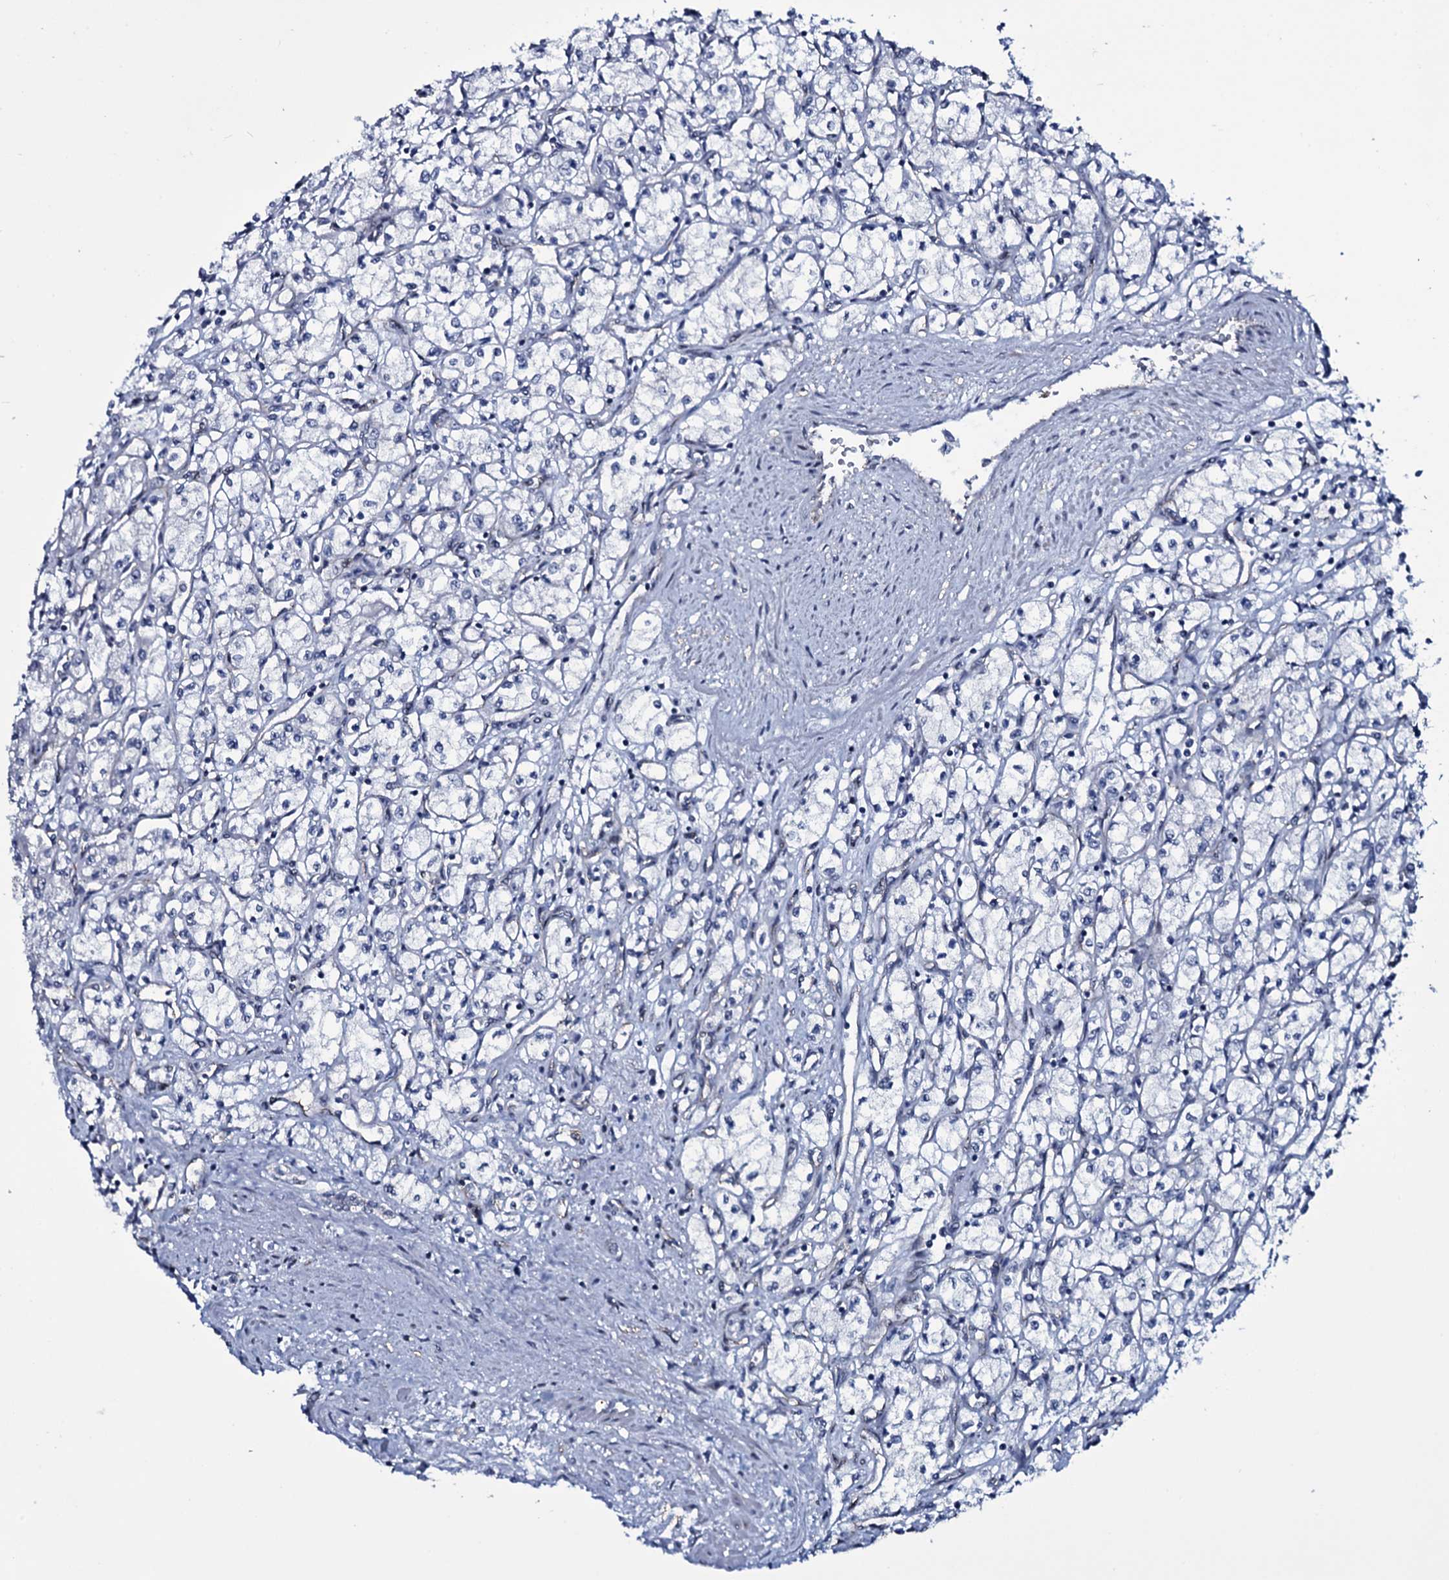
{"staining": {"intensity": "negative", "quantity": "none", "location": "none"}, "tissue": "renal cancer", "cell_type": "Tumor cells", "image_type": "cancer", "snomed": [{"axis": "morphology", "description": "Adenocarcinoma, NOS"}, {"axis": "topography", "description": "Kidney"}], "caption": "Immunohistochemistry (IHC) of adenocarcinoma (renal) demonstrates no positivity in tumor cells.", "gene": "WIPF3", "patient": {"sex": "male", "age": 59}}